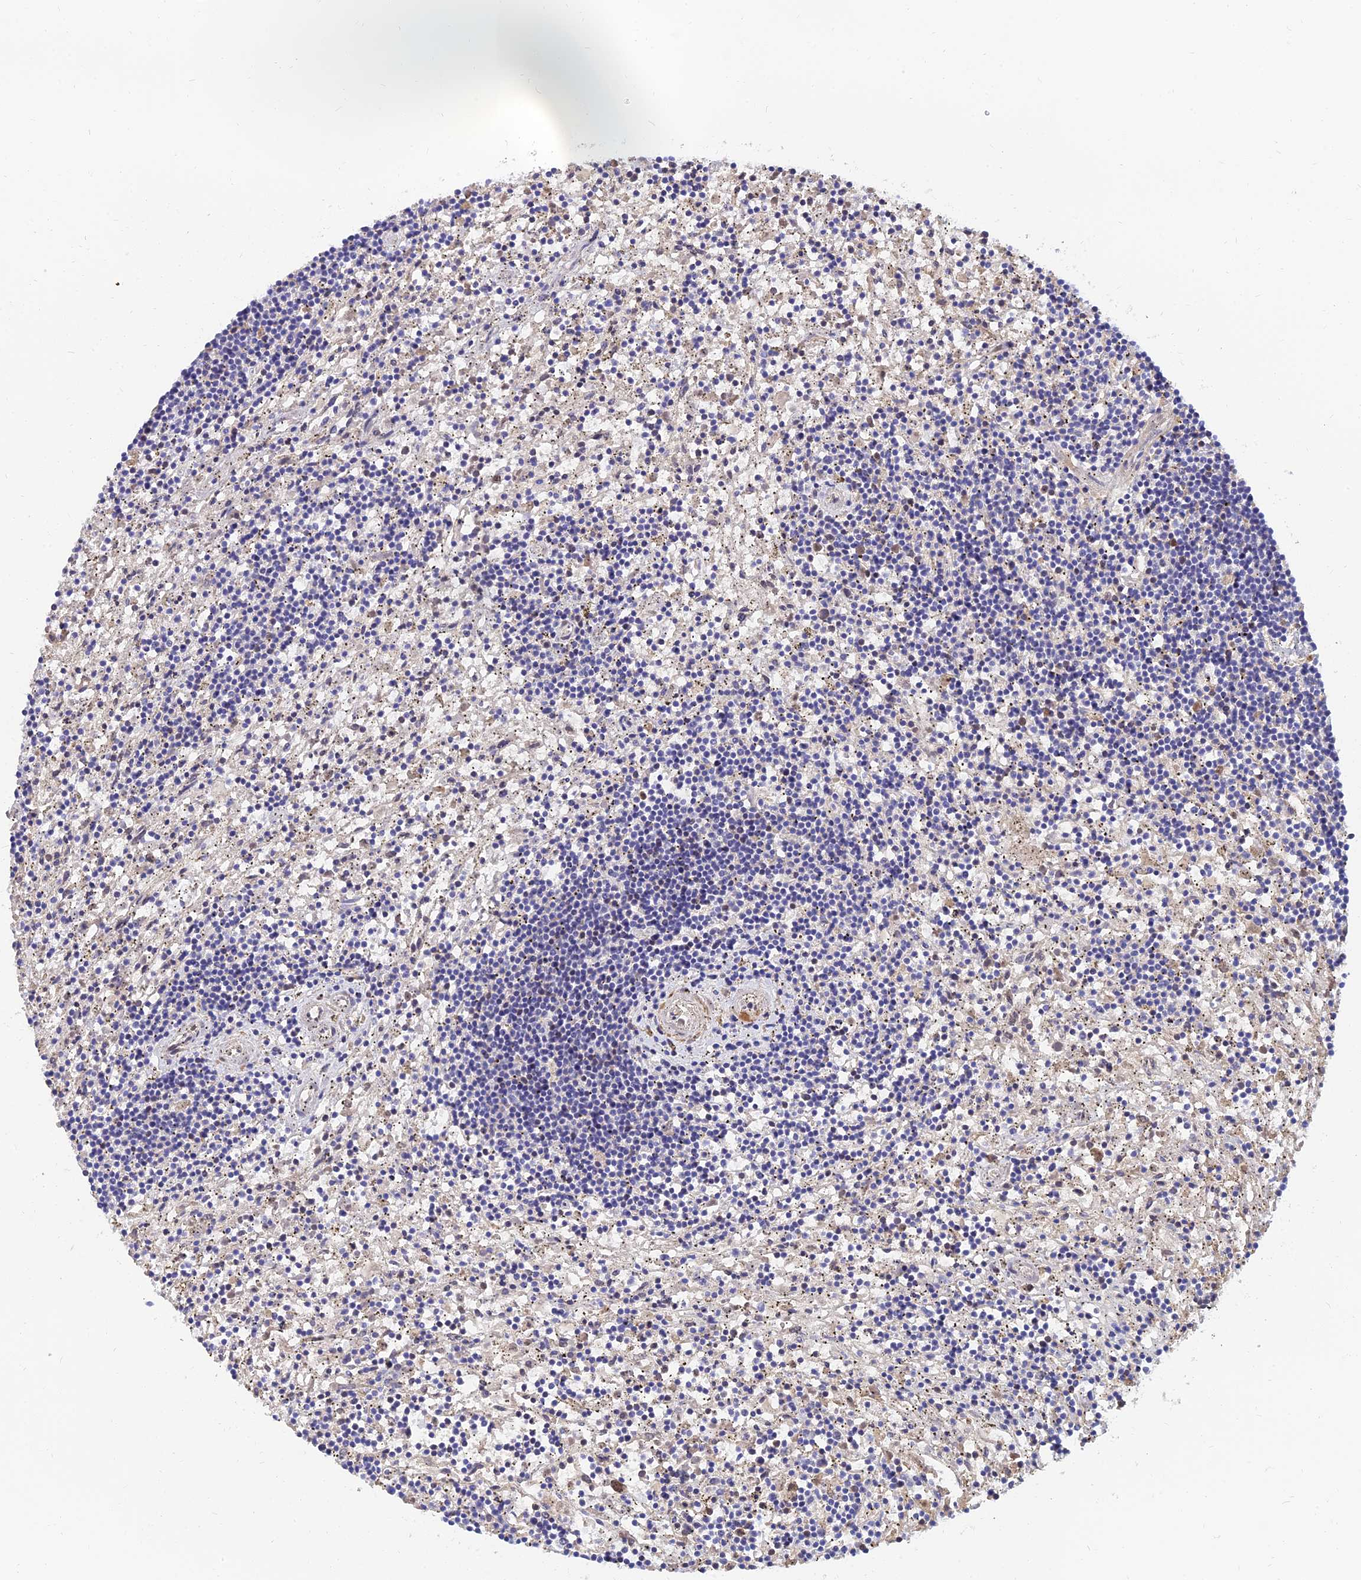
{"staining": {"intensity": "negative", "quantity": "none", "location": "none"}, "tissue": "lymphoma", "cell_type": "Tumor cells", "image_type": "cancer", "snomed": [{"axis": "morphology", "description": "Malignant lymphoma, non-Hodgkin's type, Low grade"}, {"axis": "topography", "description": "Spleen"}], "caption": "The histopathology image shows no staining of tumor cells in lymphoma.", "gene": "ANKS4B", "patient": {"sex": "male", "age": 76}}